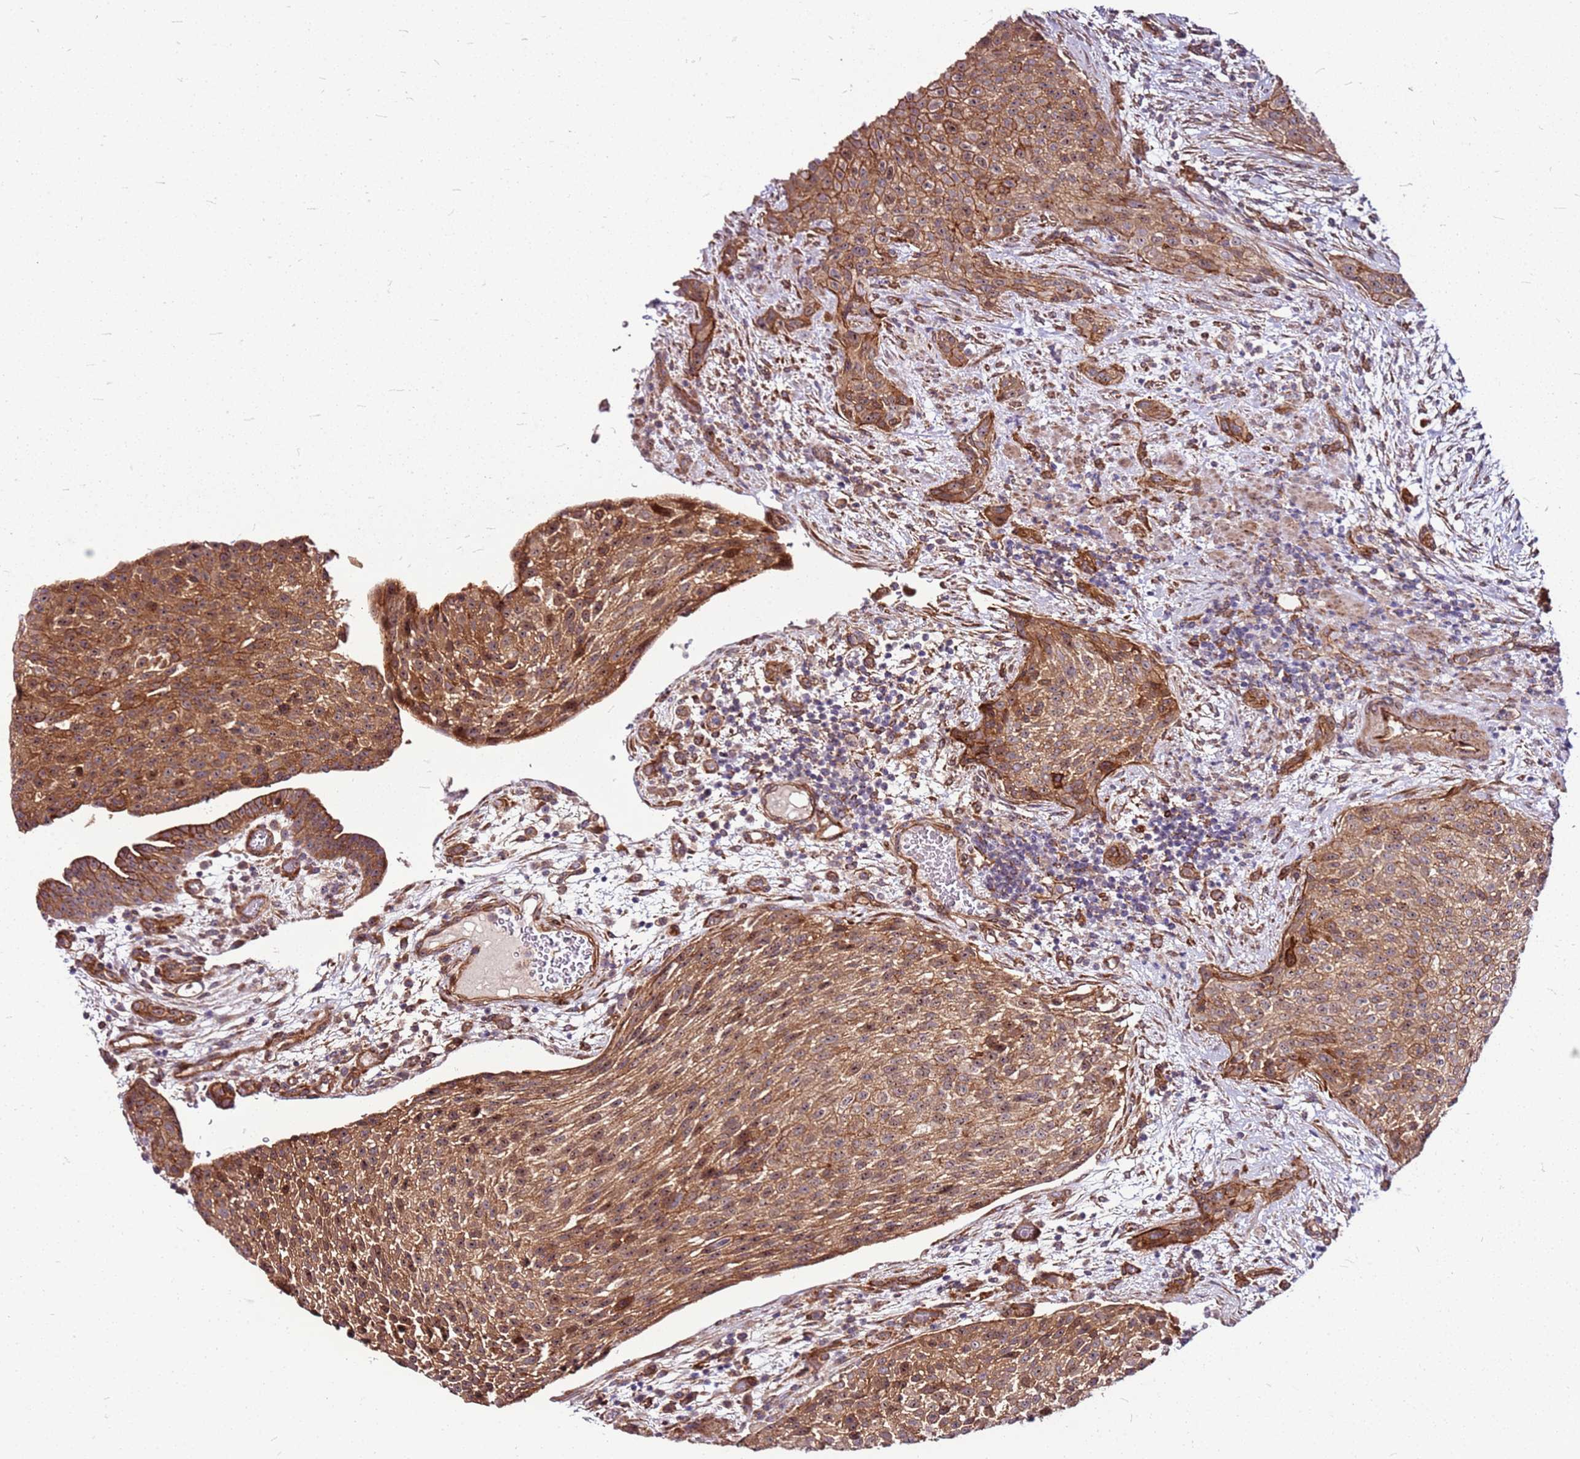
{"staining": {"intensity": "moderate", "quantity": ">75%", "location": "cytoplasmic/membranous,nuclear"}, "tissue": "urothelial cancer", "cell_type": "Tumor cells", "image_type": "cancer", "snomed": [{"axis": "morphology", "description": "Normal tissue, NOS"}, {"axis": "morphology", "description": "Urothelial carcinoma, NOS"}, {"axis": "topography", "description": "Urinary bladder"}, {"axis": "topography", "description": "Peripheral nerve tissue"}], "caption": "Immunohistochemical staining of urothelial cancer exhibits moderate cytoplasmic/membranous and nuclear protein staining in about >75% of tumor cells.", "gene": "TOPAZ1", "patient": {"sex": "male", "age": 35}}